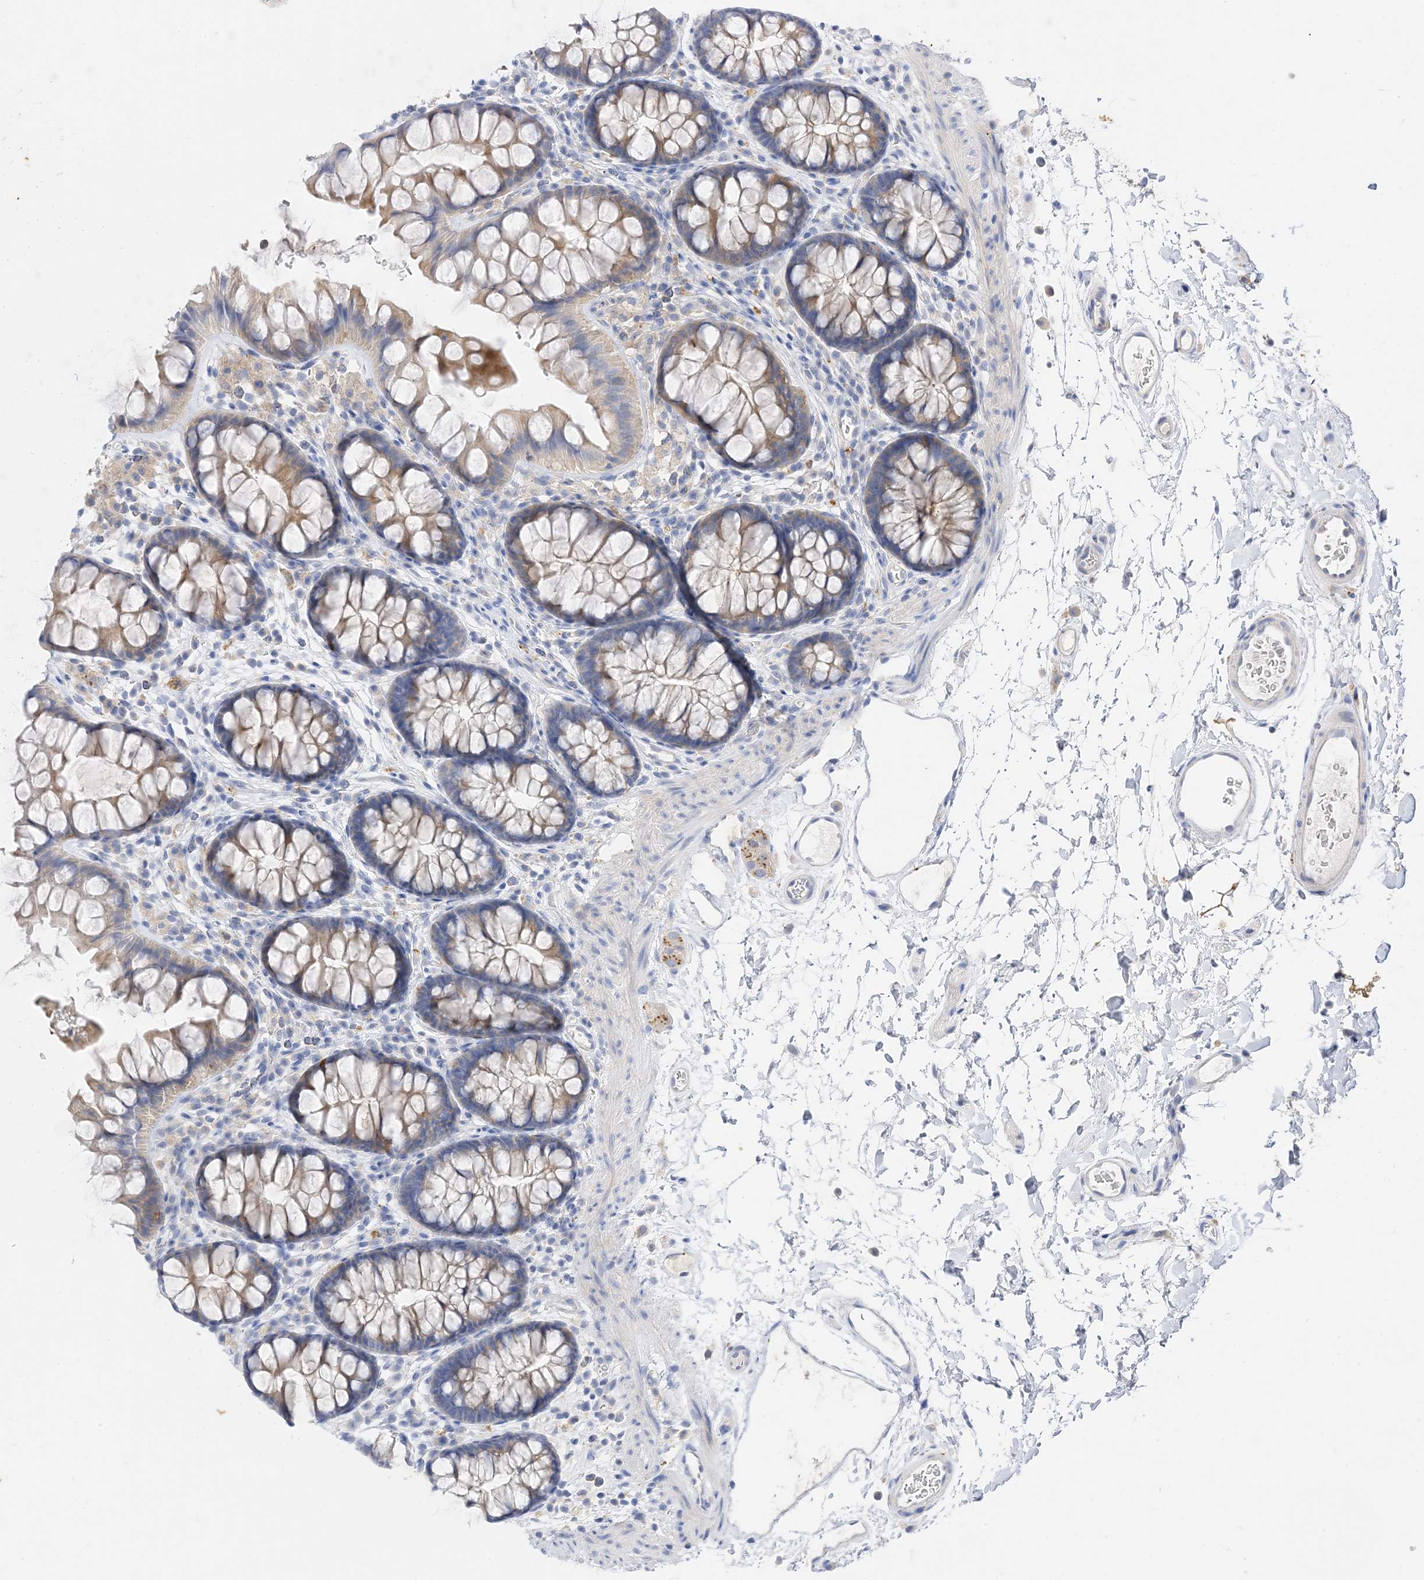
{"staining": {"intensity": "weak", "quantity": "<25%", "location": "cytoplasmic/membranous"}, "tissue": "colon", "cell_type": "Endothelial cells", "image_type": "normal", "snomed": [{"axis": "morphology", "description": "Normal tissue, NOS"}, {"axis": "topography", "description": "Colon"}], "caption": "A high-resolution histopathology image shows IHC staining of normal colon, which shows no significant positivity in endothelial cells.", "gene": "ARV1", "patient": {"sex": "female", "age": 62}}